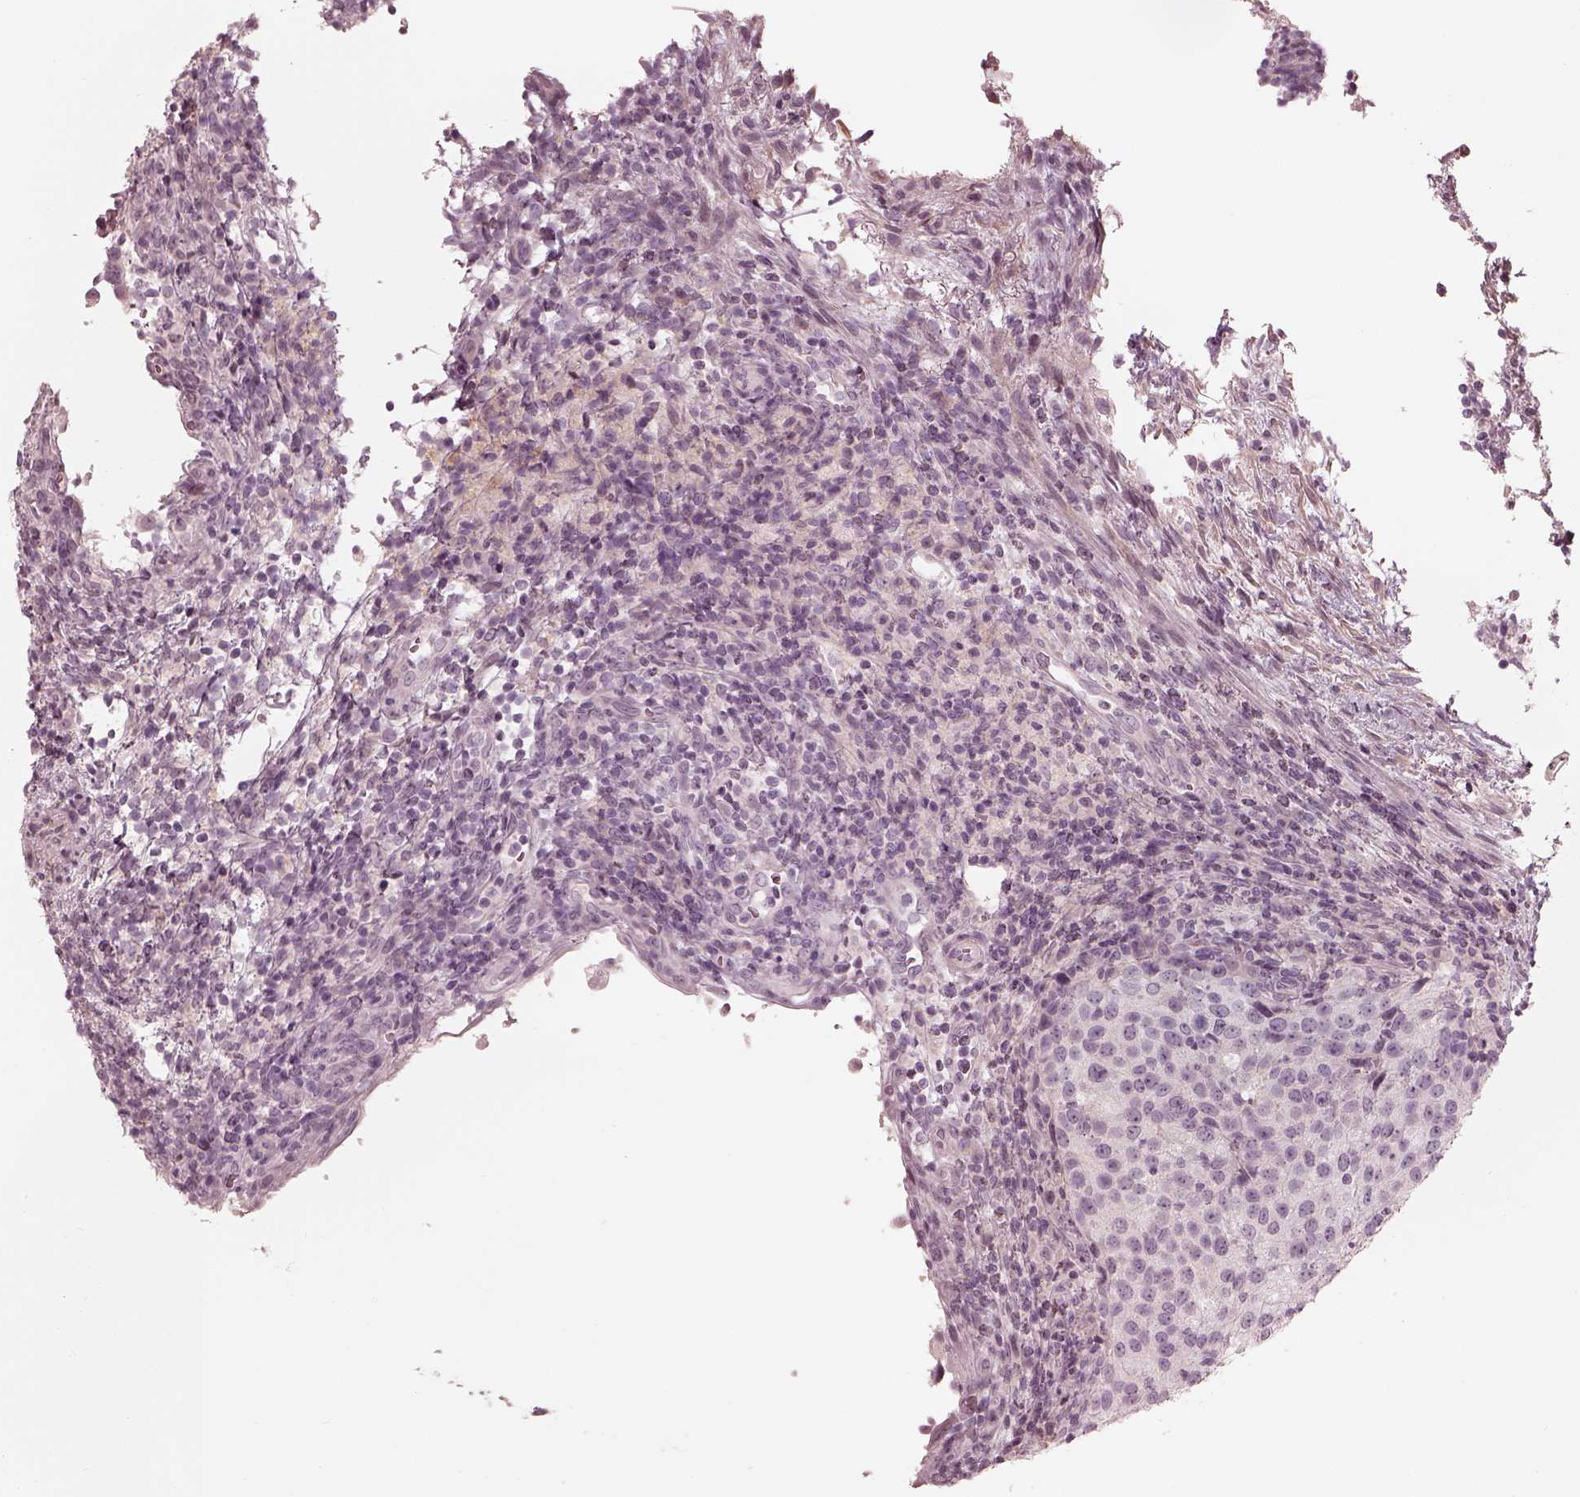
{"staining": {"intensity": "negative", "quantity": "none", "location": "none"}, "tissue": "urothelial cancer", "cell_type": "Tumor cells", "image_type": "cancer", "snomed": [{"axis": "morphology", "description": "Urothelial carcinoma, High grade"}, {"axis": "topography", "description": "Urinary bladder"}], "caption": "There is no significant expression in tumor cells of urothelial cancer.", "gene": "ADRB3", "patient": {"sex": "female", "age": 78}}